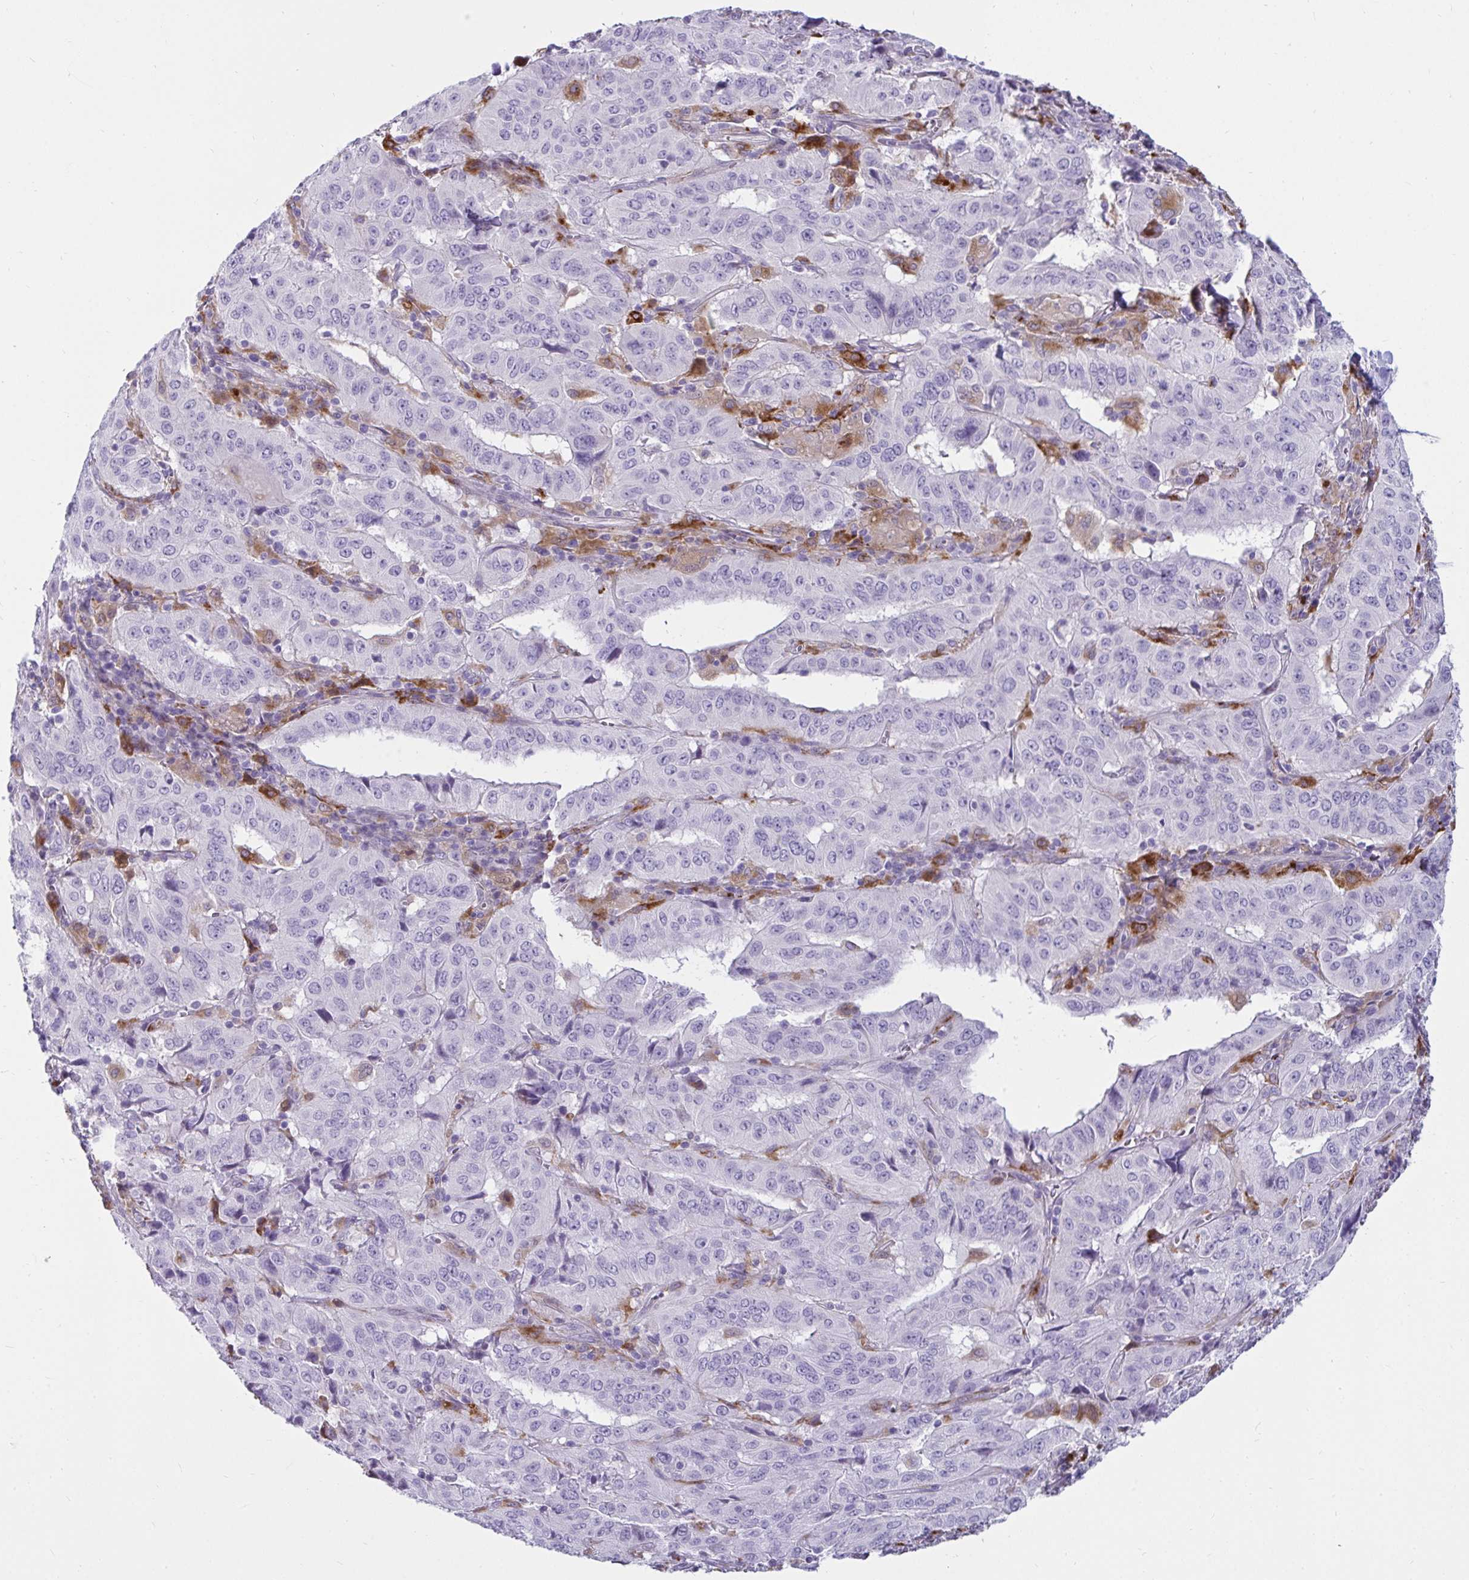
{"staining": {"intensity": "negative", "quantity": "none", "location": "none"}, "tissue": "pancreatic cancer", "cell_type": "Tumor cells", "image_type": "cancer", "snomed": [{"axis": "morphology", "description": "Adenocarcinoma, NOS"}, {"axis": "topography", "description": "Pancreas"}], "caption": "Adenocarcinoma (pancreatic) was stained to show a protein in brown. There is no significant staining in tumor cells.", "gene": "CTSZ", "patient": {"sex": "male", "age": 63}}